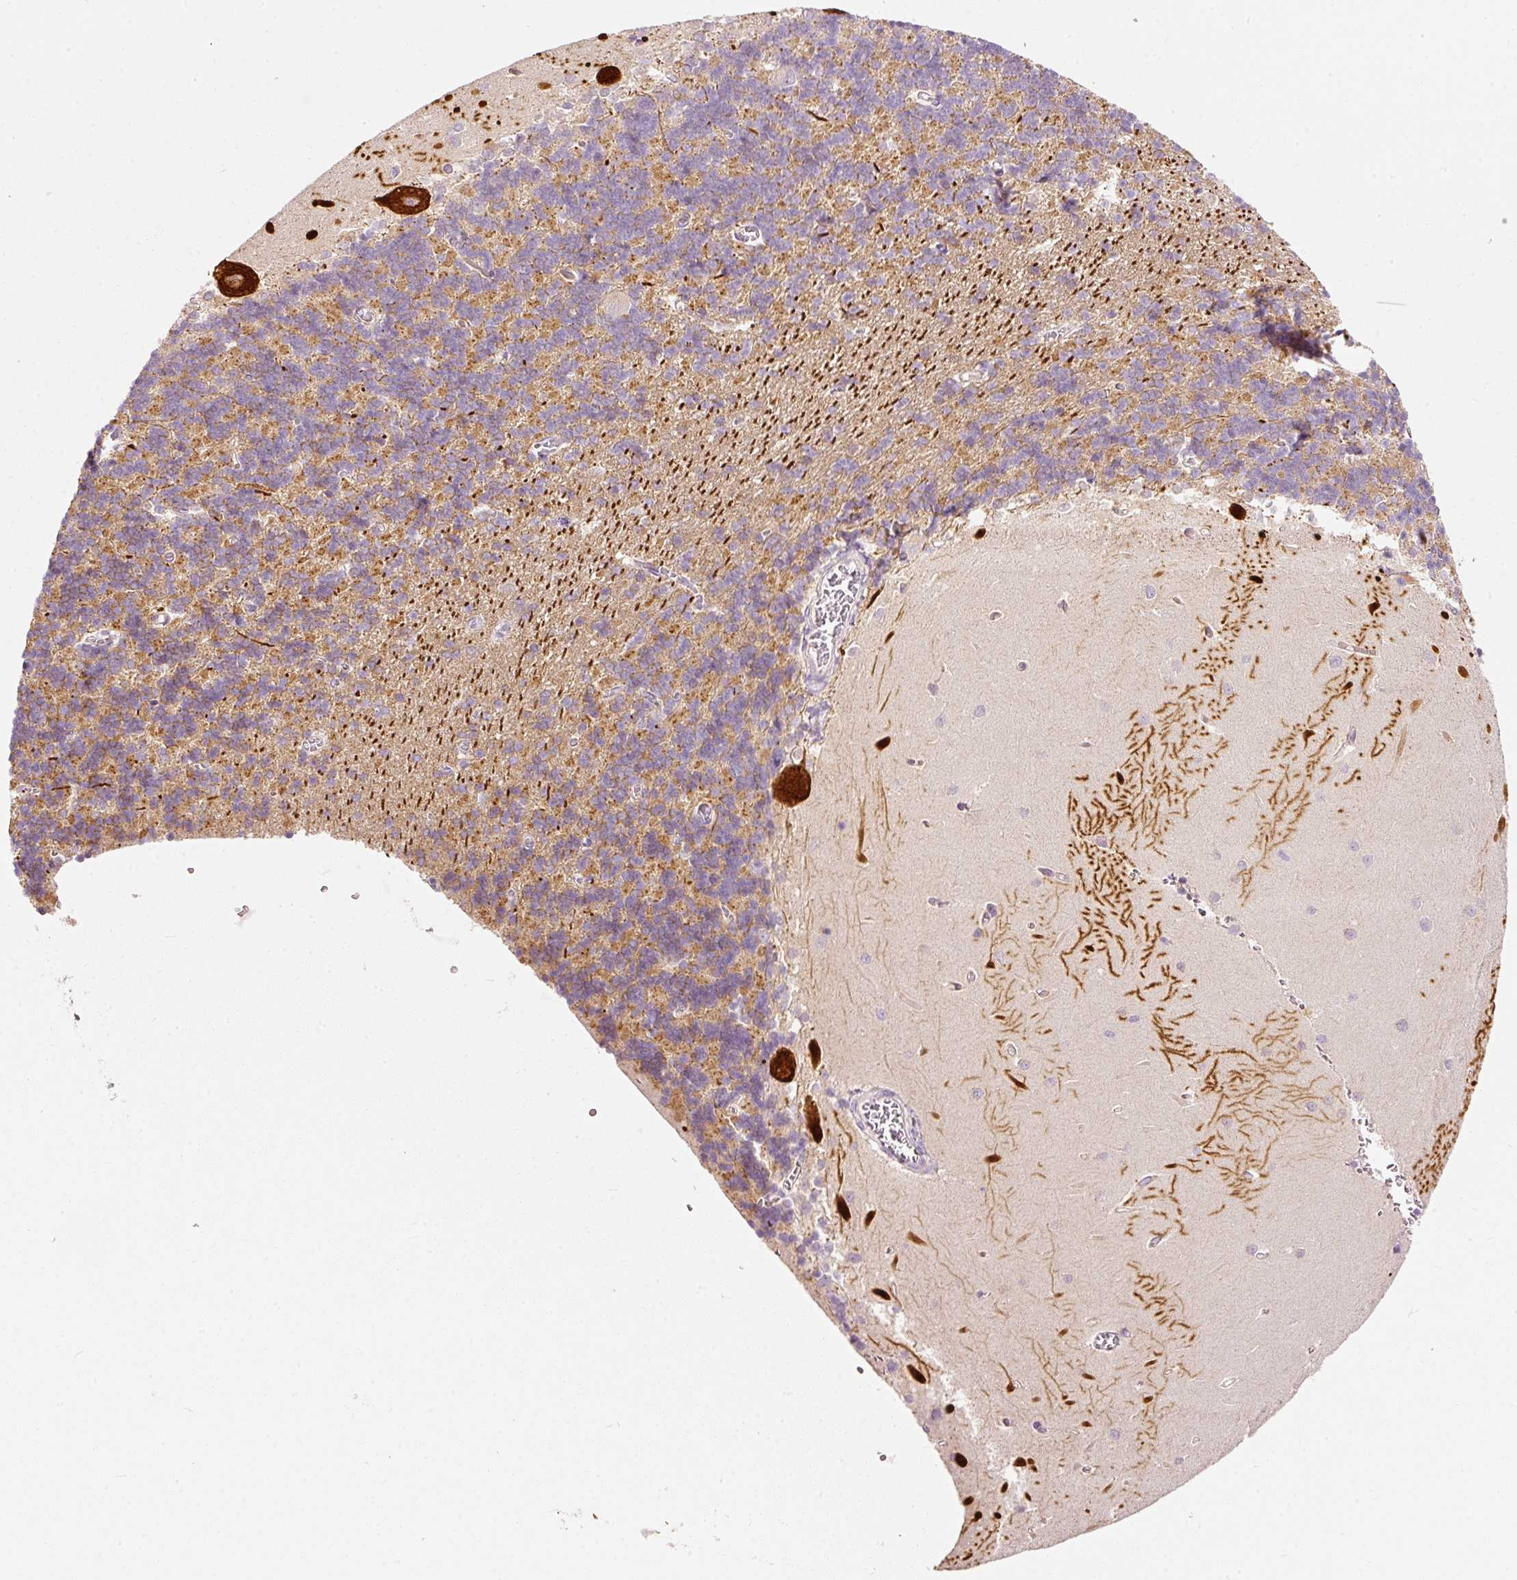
{"staining": {"intensity": "strong", "quantity": "25%-75%", "location": "cytoplasmic/membranous"}, "tissue": "cerebellum", "cell_type": "Cells in granular layer", "image_type": "normal", "snomed": [{"axis": "morphology", "description": "Normal tissue, NOS"}, {"axis": "topography", "description": "Cerebellum"}], "caption": "High-magnification brightfield microscopy of benign cerebellum stained with DAB (3,3'-diaminobenzidine) (brown) and counterstained with hematoxylin (blue). cells in granular layer exhibit strong cytoplasmic/membranous staining is present in approximately25%-75% of cells. The staining was performed using DAB (3,3'-diaminobenzidine), with brown indicating positive protein expression. Nuclei are stained blue with hematoxylin.", "gene": "MTHFD2", "patient": {"sex": "male", "age": 37}}